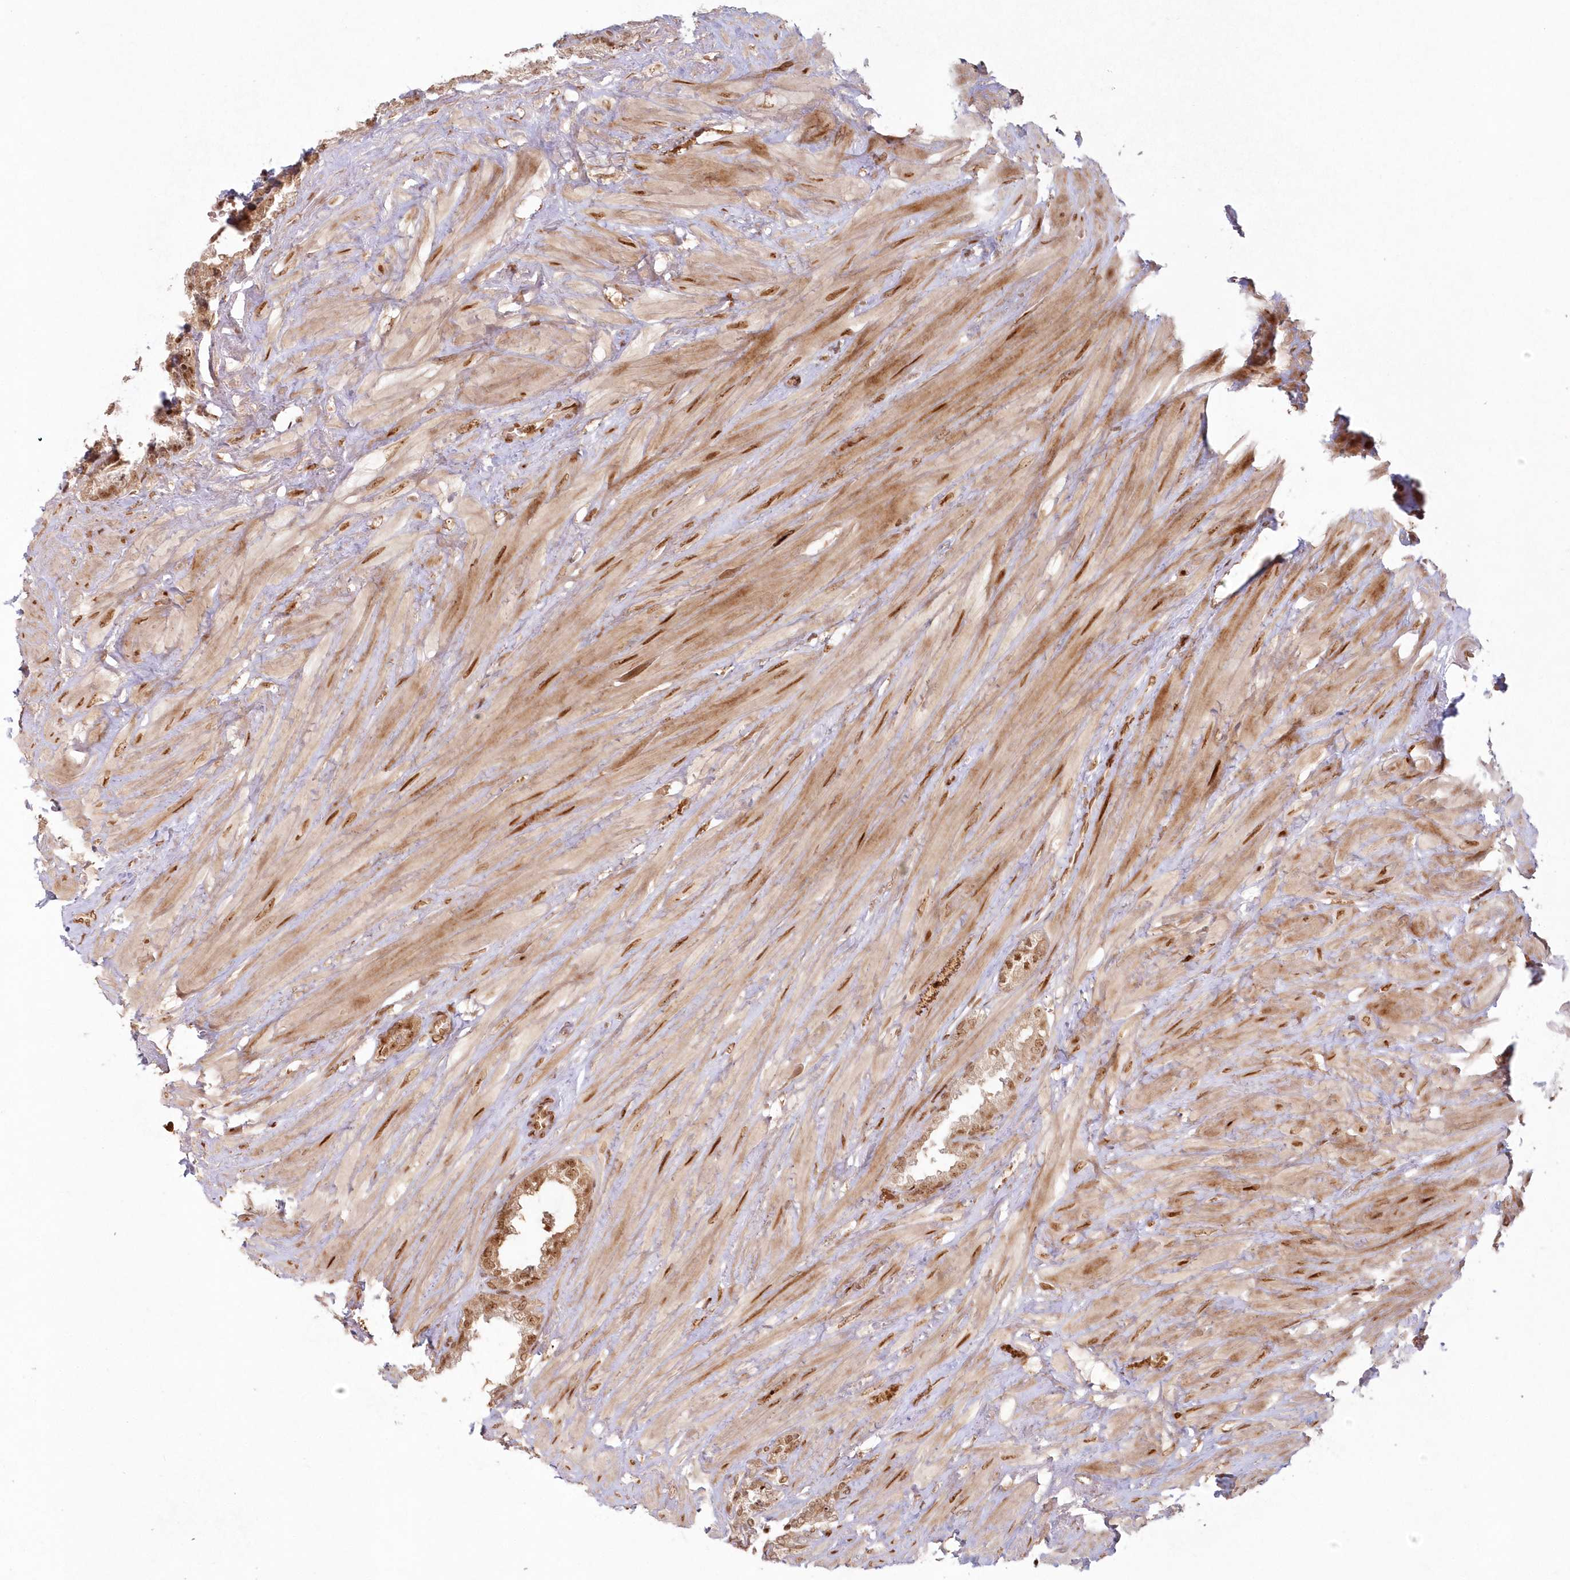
{"staining": {"intensity": "strong", "quantity": ">75%", "location": "cytoplasmic/membranous,nuclear"}, "tissue": "seminal vesicle", "cell_type": "Glandular cells", "image_type": "normal", "snomed": [{"axis": "morphology", "description": "Normal tissue, NOS"}, {"axis": "topography", "description": "Seminal veicle"}], "caption": "This is a photomicrograph of immunohistochemistry staining of normal seminal vesicle, which shows strong staining in the cytoplasmic/membranous,nuclear of glandular cells.", "gene": "TOGARAM2", "patient": {"sex": "male", "age": 46}}